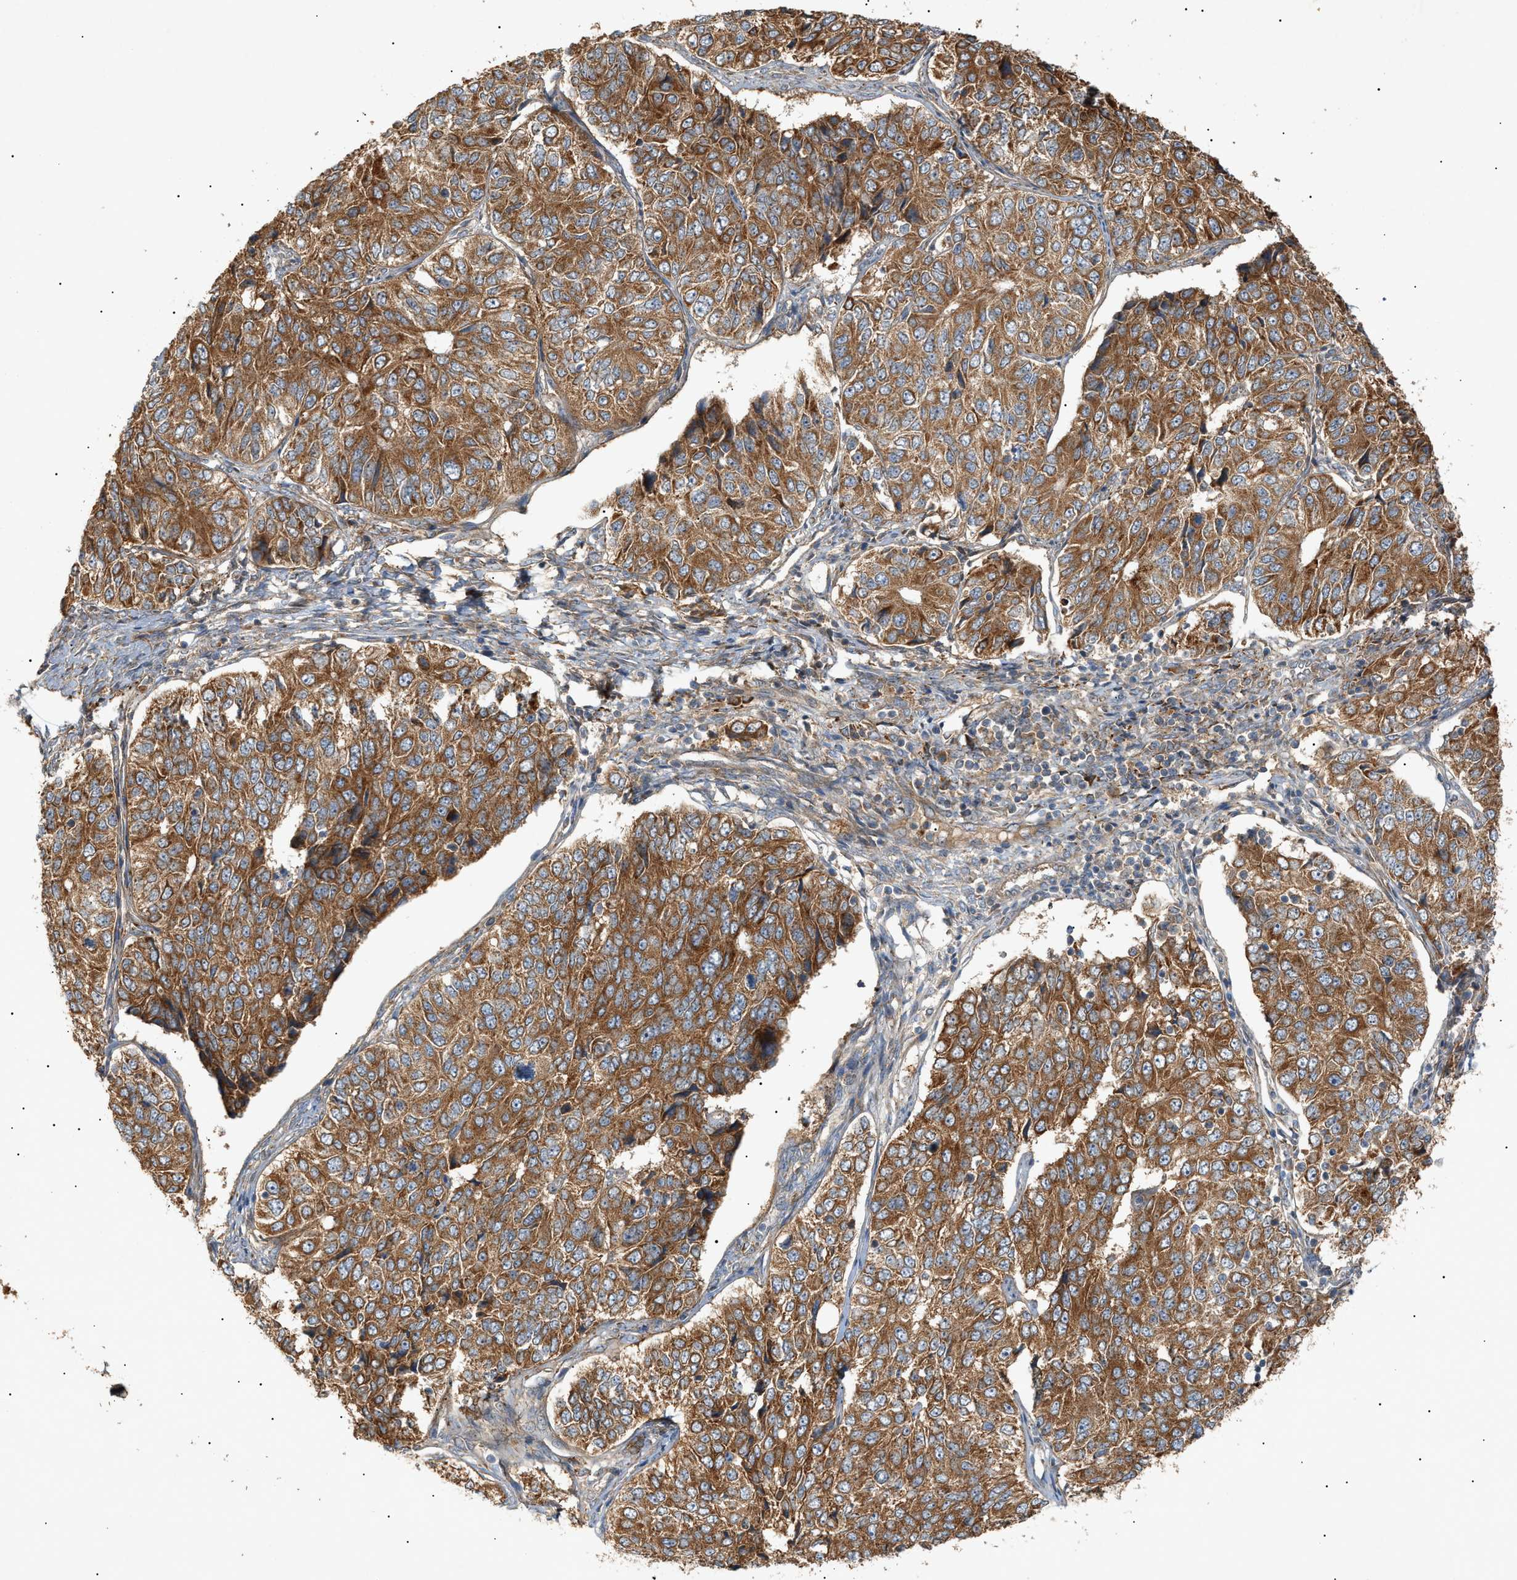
{"staining": {"intensity": "strong", "quantity": ">75%", "location": "cytoplasmic/membranous"}, "tissue": "ovarian cancer", "cell_type": "Tumor cells", "image_type": "cancer", "snomed": [{"axis": "morphology", "description": "Carcinoma, endometroid"}, {"axis": "topography", "description": "Ovary"}], "caption": "A high amount of strong cytoplasmic/membranous positivity is present in approximately >75% of tumor cells in ovarian endometroid carcinoma tissue.", "gene": "MTCH1", "patient": {"sex": "female", "age": 51}}